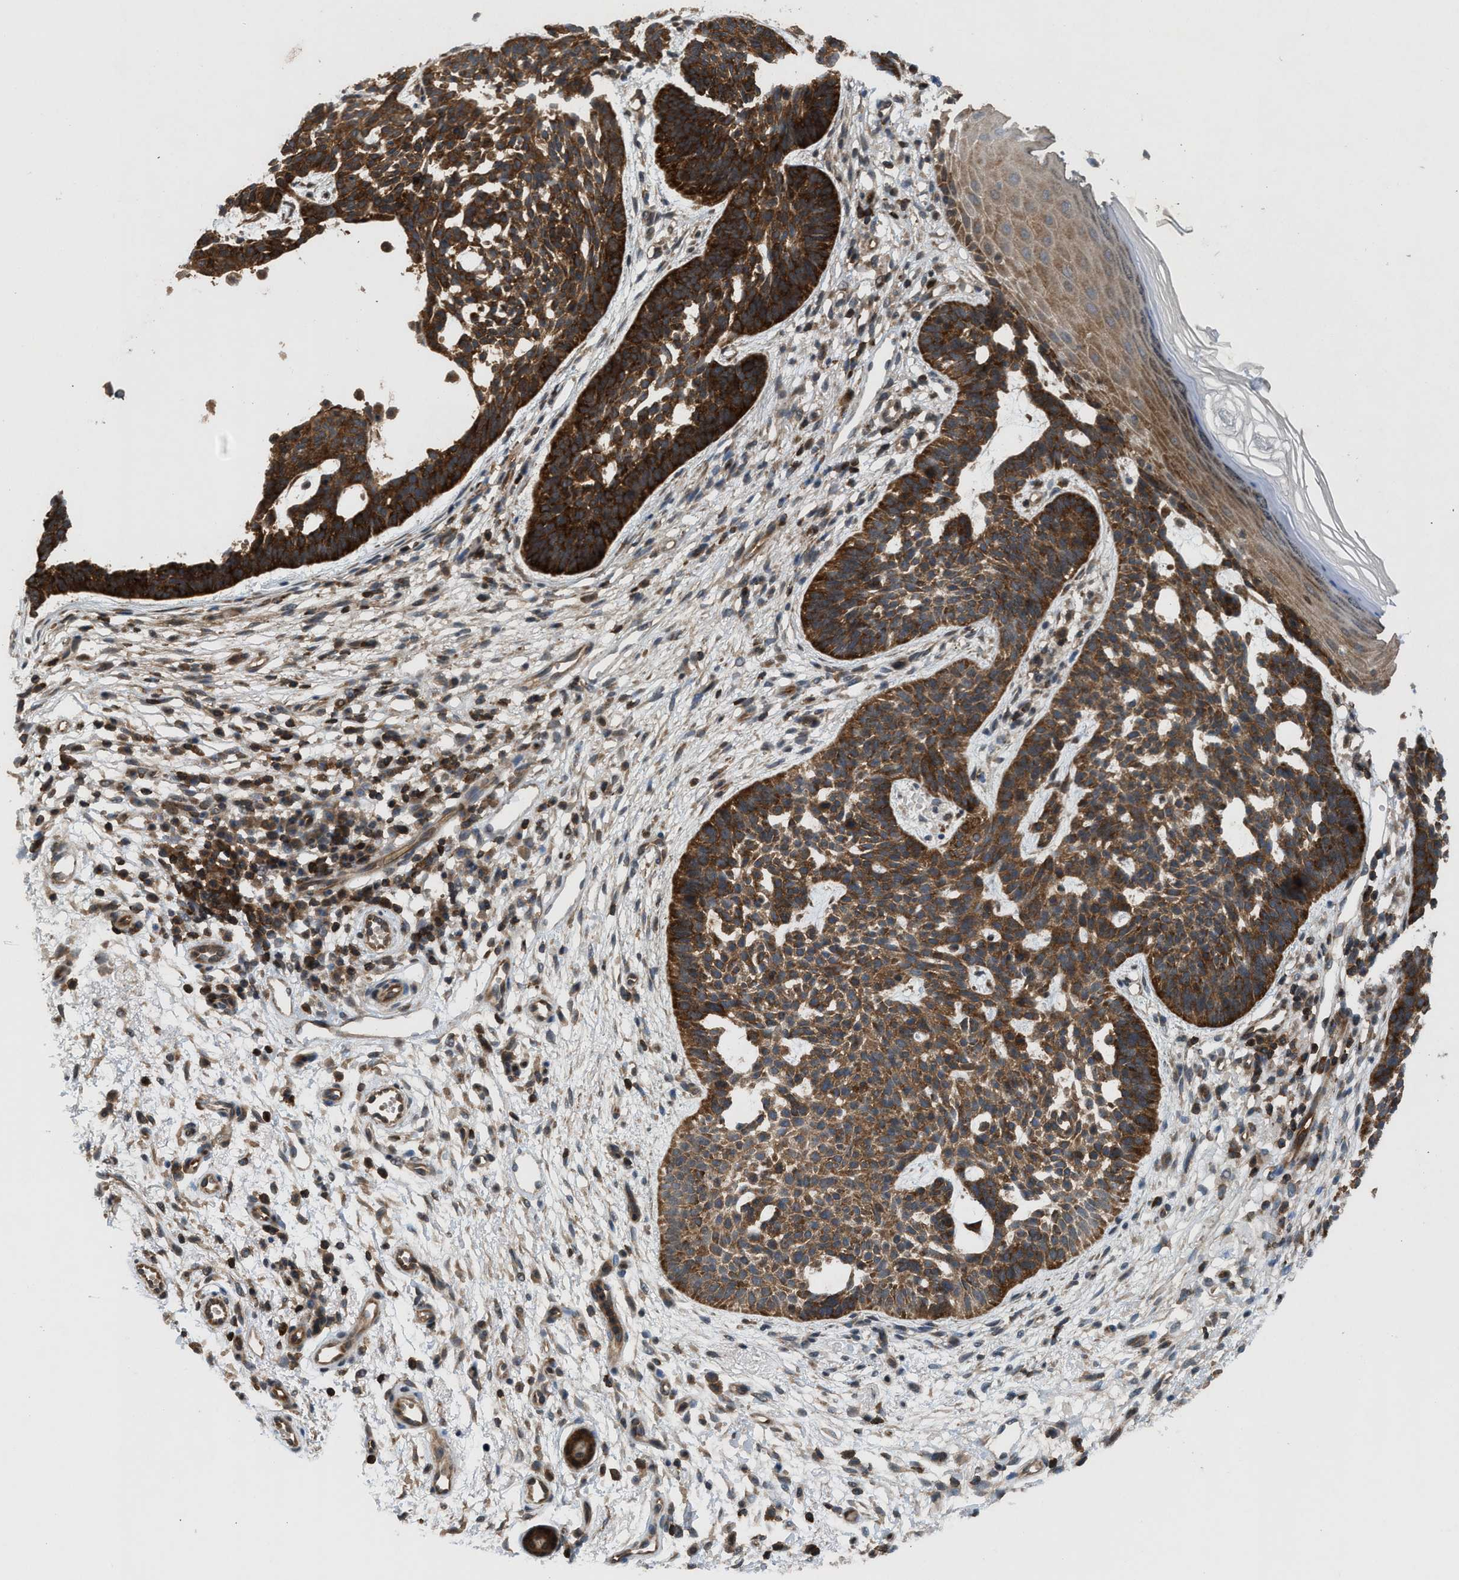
{"staining": {"intensity": "strong", "quantity": ">75%", "location": "cytoplasmic/membranous"}, "tissue": "skin cancer", "cell_type": "Tumor cells", "image_type": "cancer", "snomed": [{"axis": "morphology", "description": "Normal tissue, NOS"}, {"axis": "morphology", "description": "Basal cell carcinoma"}, {"axis": "topography", "description": "Skin"}], "caption": "Strong cytoplasmic/membranous positivity for a protein is identified in approximately >75% of tumor cells of skin basal cell carcinoma using immunohistochemistry.", "gene": "OXSR1", "patient": {"sex": "female", "age": 69}}